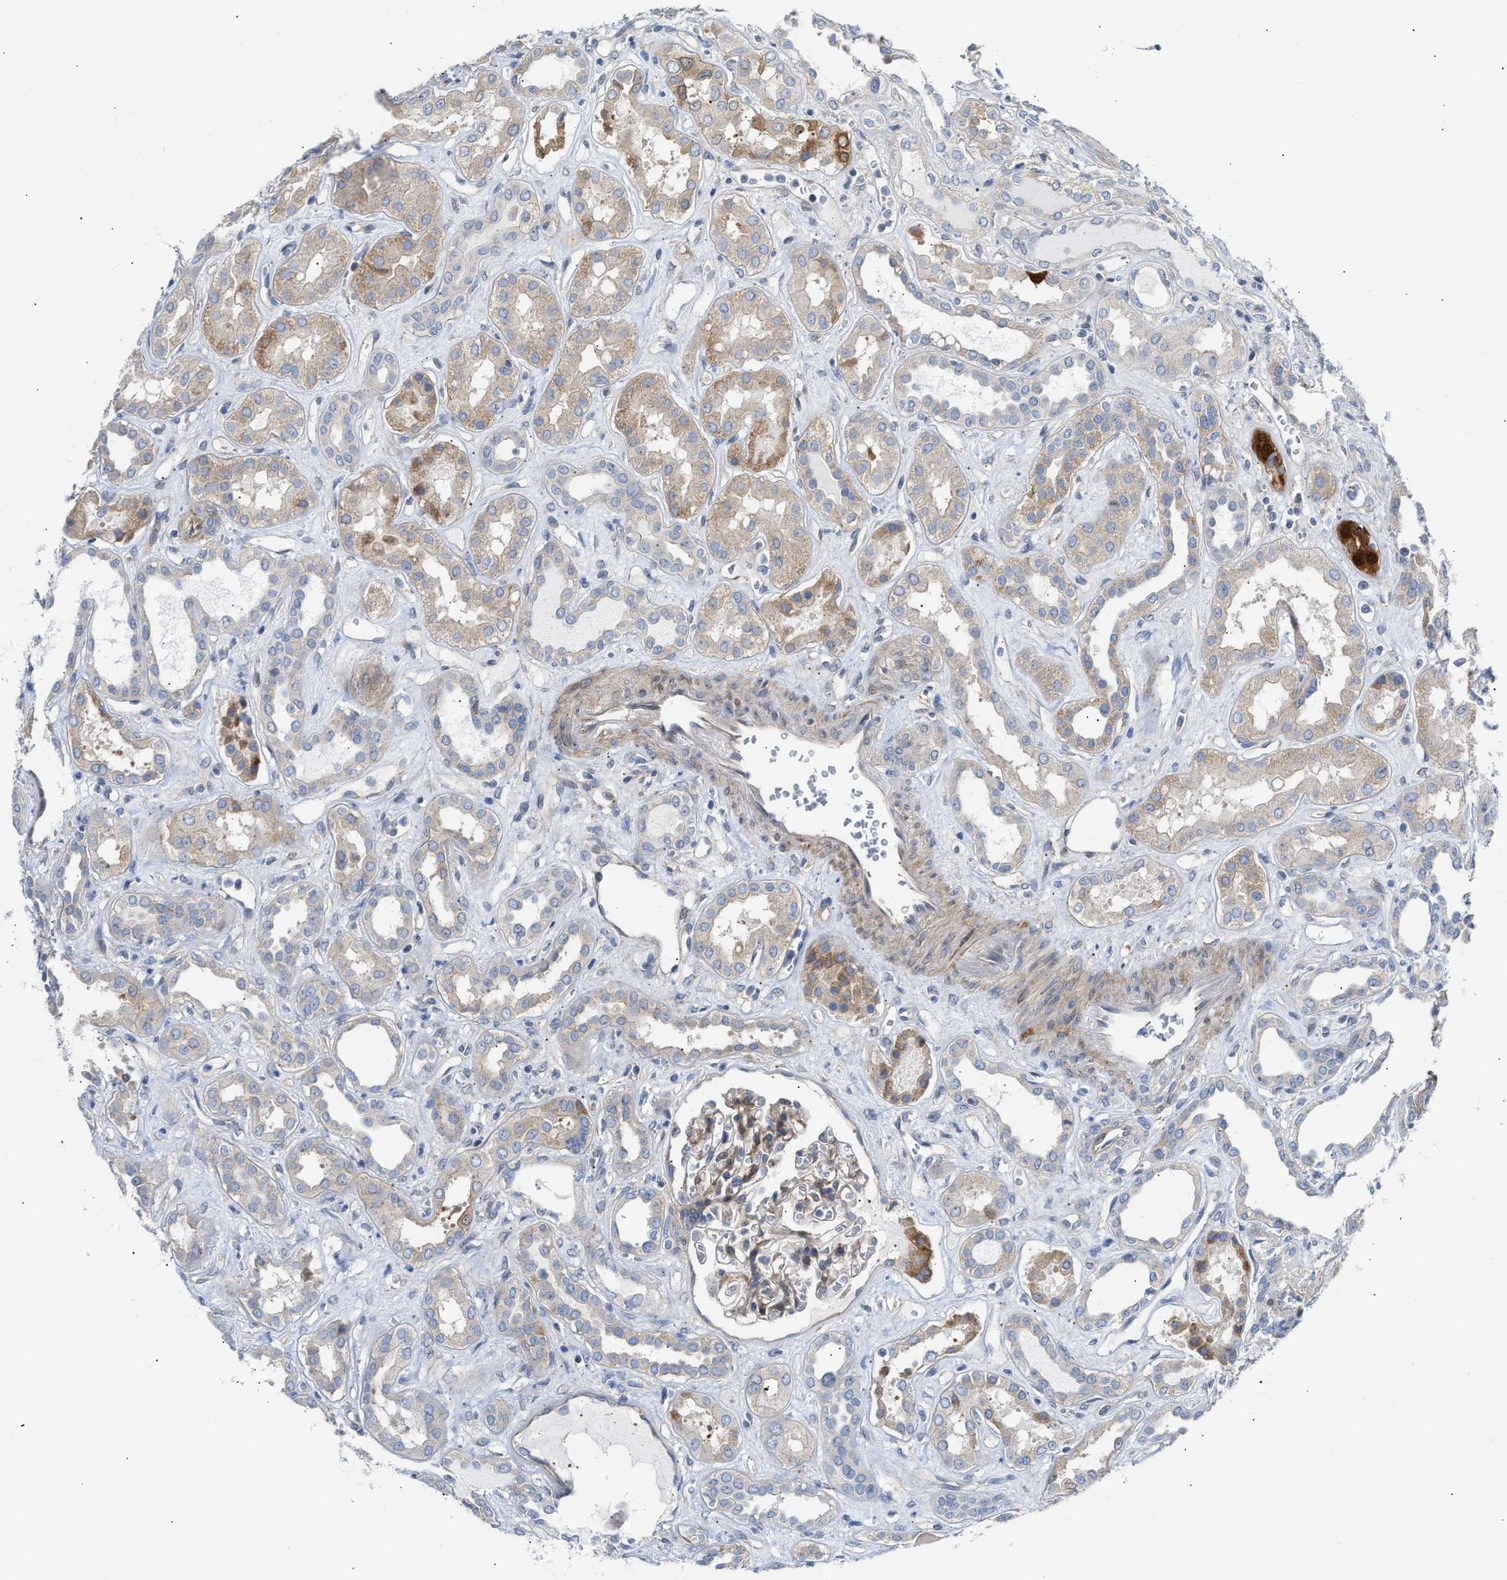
{"staining": {"intensity": "moderate", "quantity": "<25%", "location": "cytoplasmic/membranous"}, "tissue": "kidney", "cell_type": "Cells in glomeruli", "image_type": "normal", "snomed": [{"axis": "morphology", "description": "Normal tissue, NOS"}, {"axis": "topography", "description": "Kidney"}], "caption": "Kidney stained with a protein marker reveals moderate staining in cells in glomeruli.", "gene": "FHL1", "patient": {"sex": "male", "age": 59}}